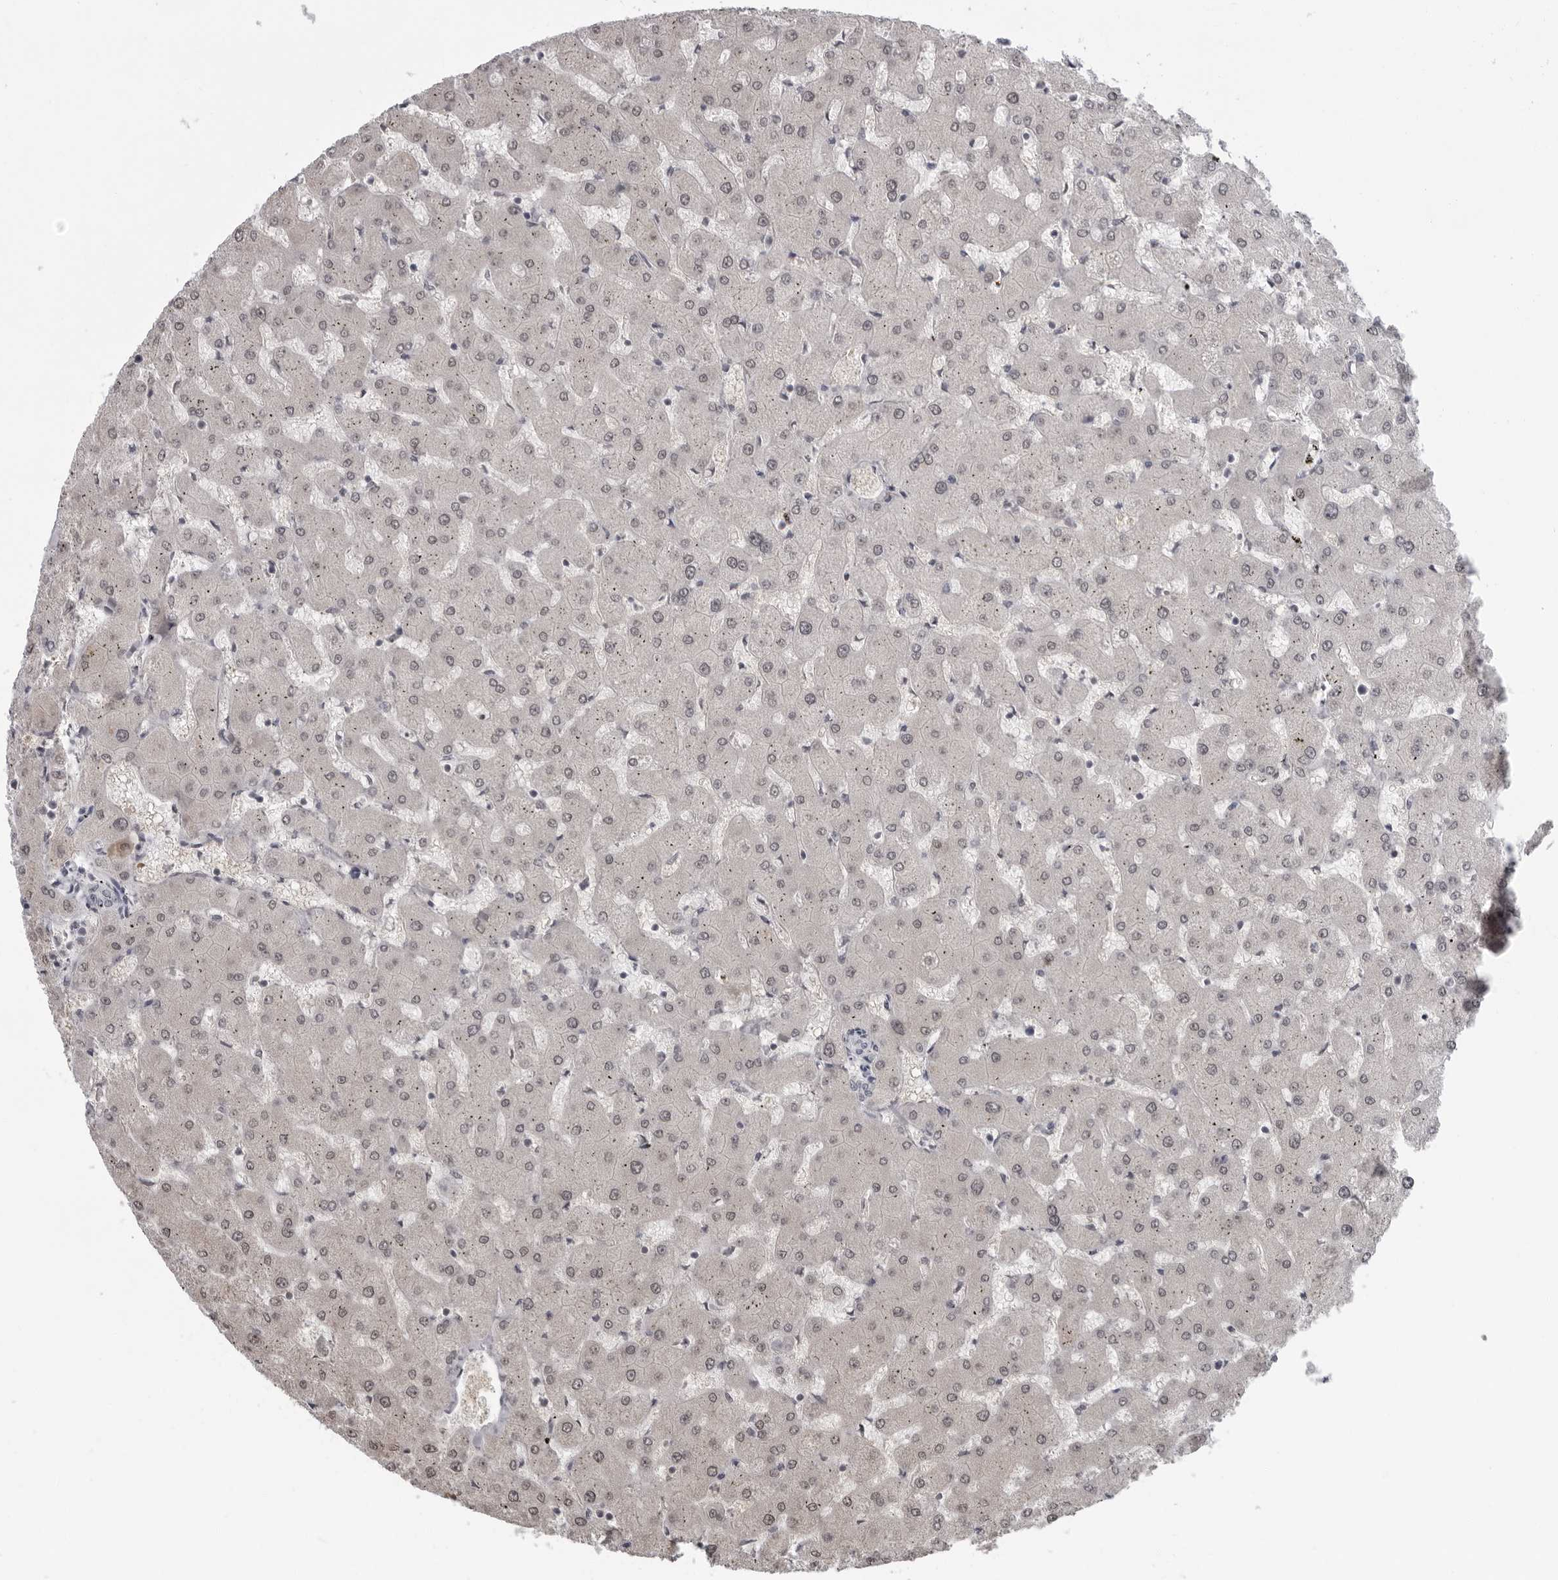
{"staining": {"intensity": "negative", "quantity": "none", "location": "none"}, "tissue": "liver", "cell_type": "Cholangiocytes", "image_type": "normal", "snomed": [{"axis": "morphology", "description": "Normal tissue, NOS"}, {"axis": "topography", "description": "Liver"}], "caption": "The micrograph demonstrates no significant positivity in cholangiocytes of liver. (Immunohistochemistry, brightfield microscopy, high magnification).", "gene": "LZIC", "patient": {"sex": "female", "age": 63}}